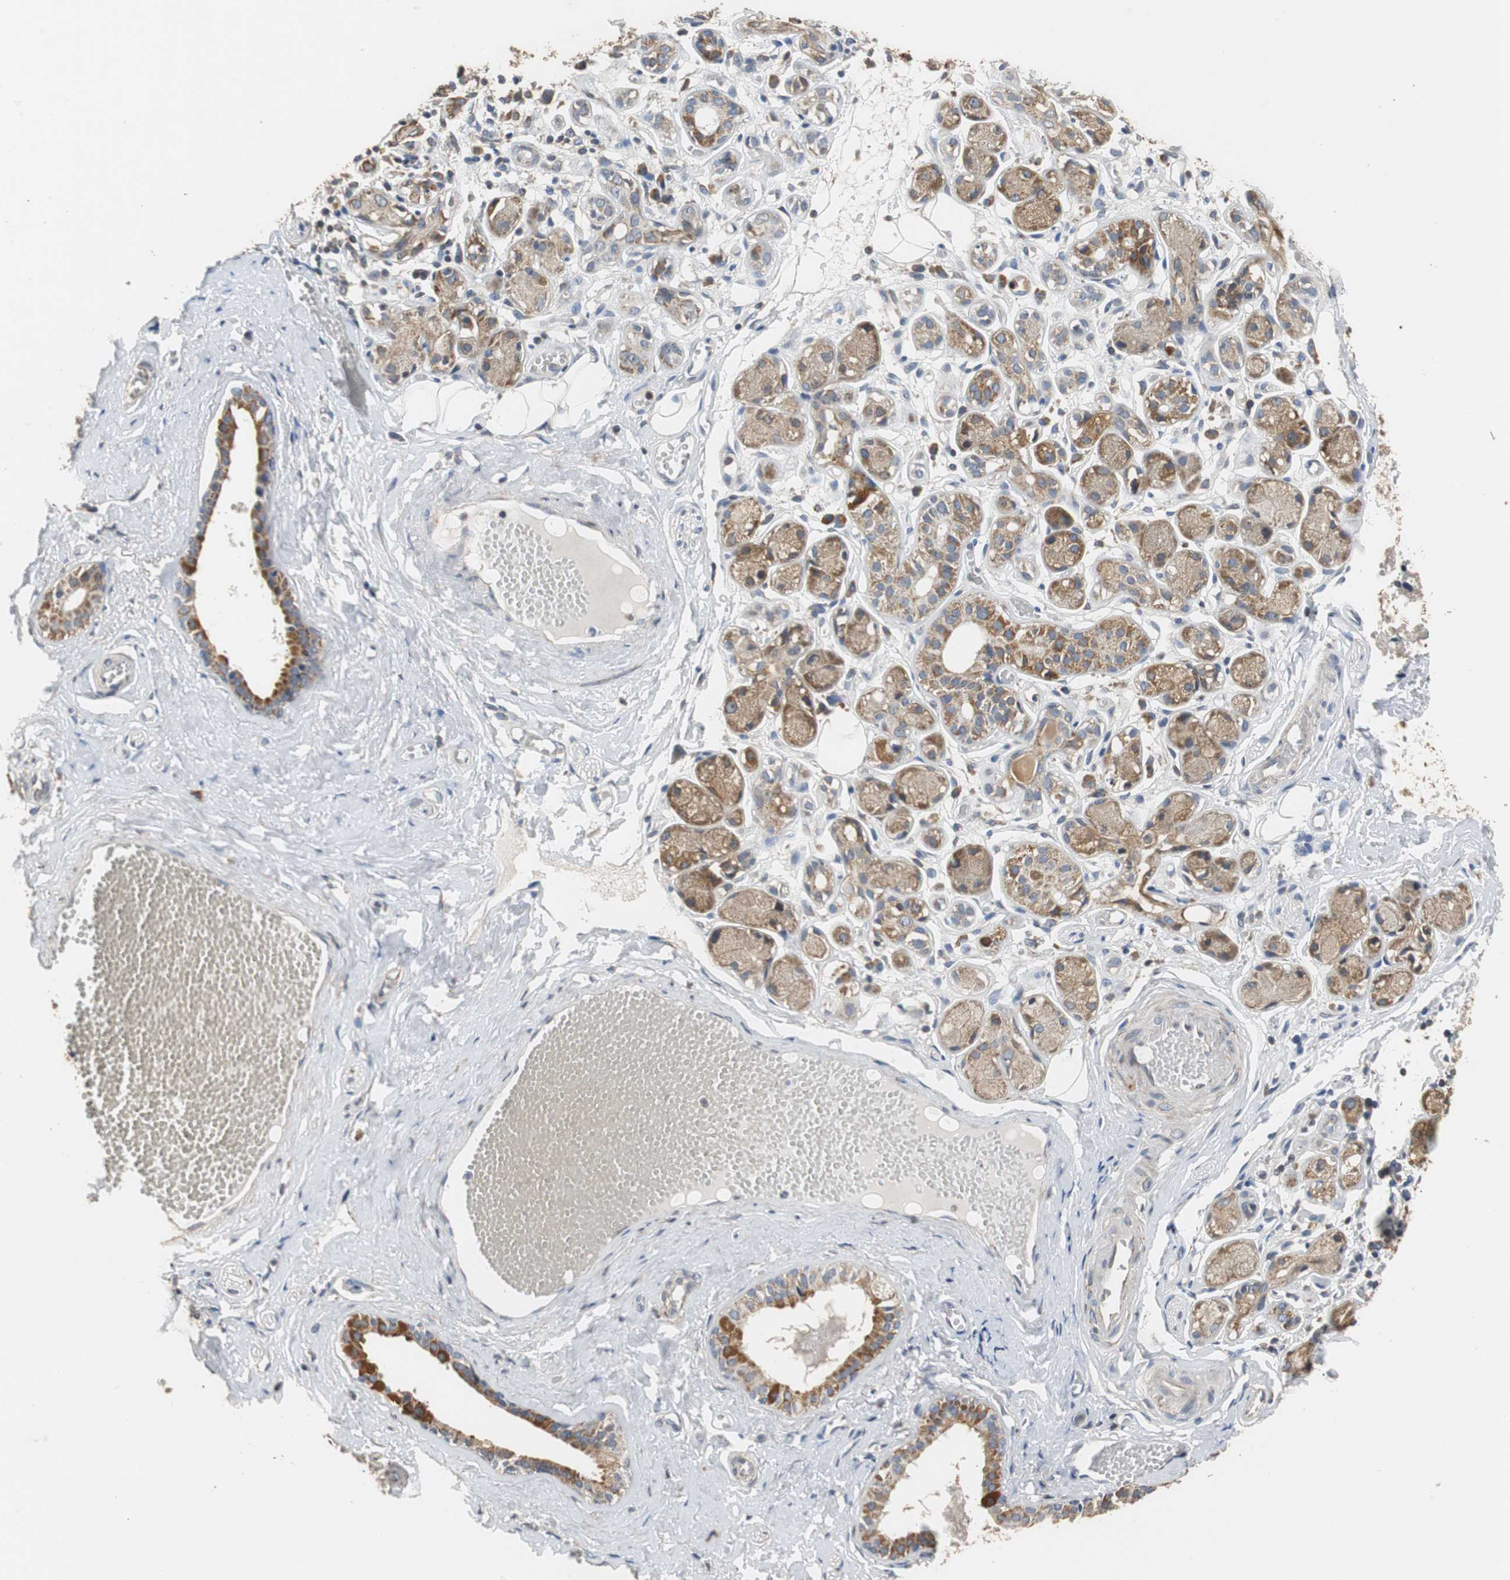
{"staining": {"intensity": "weak", "quantity": "25%-75%", "location": "cytoplasmic/membranous"}, "tissue": "adipose tissue", "cell_type": "Adipocytes", "image_type": "normal", "snomed": [{"axis": "morphology", "description": "Normal tissue, NOS"}, {"axis": "morphology", "description": "Inflammation, NOS"}, {"axis": "topography", "description": "Vascular tissue"}, {"axis": "topography", "description": "Salivary gland"}], "caption": "A micrograph of adipose tissue stained for a protein shows weak cytoplasmic/membranous brown staining in adipocytes. Using DAB (3,3'-diaminobenzidine) (brown) and hematoxylin (blue) stains, captured at high magnification using brightfield microscopy.", "gene": "HMGCL", "patient": {"sex": "female", "age": 75}}